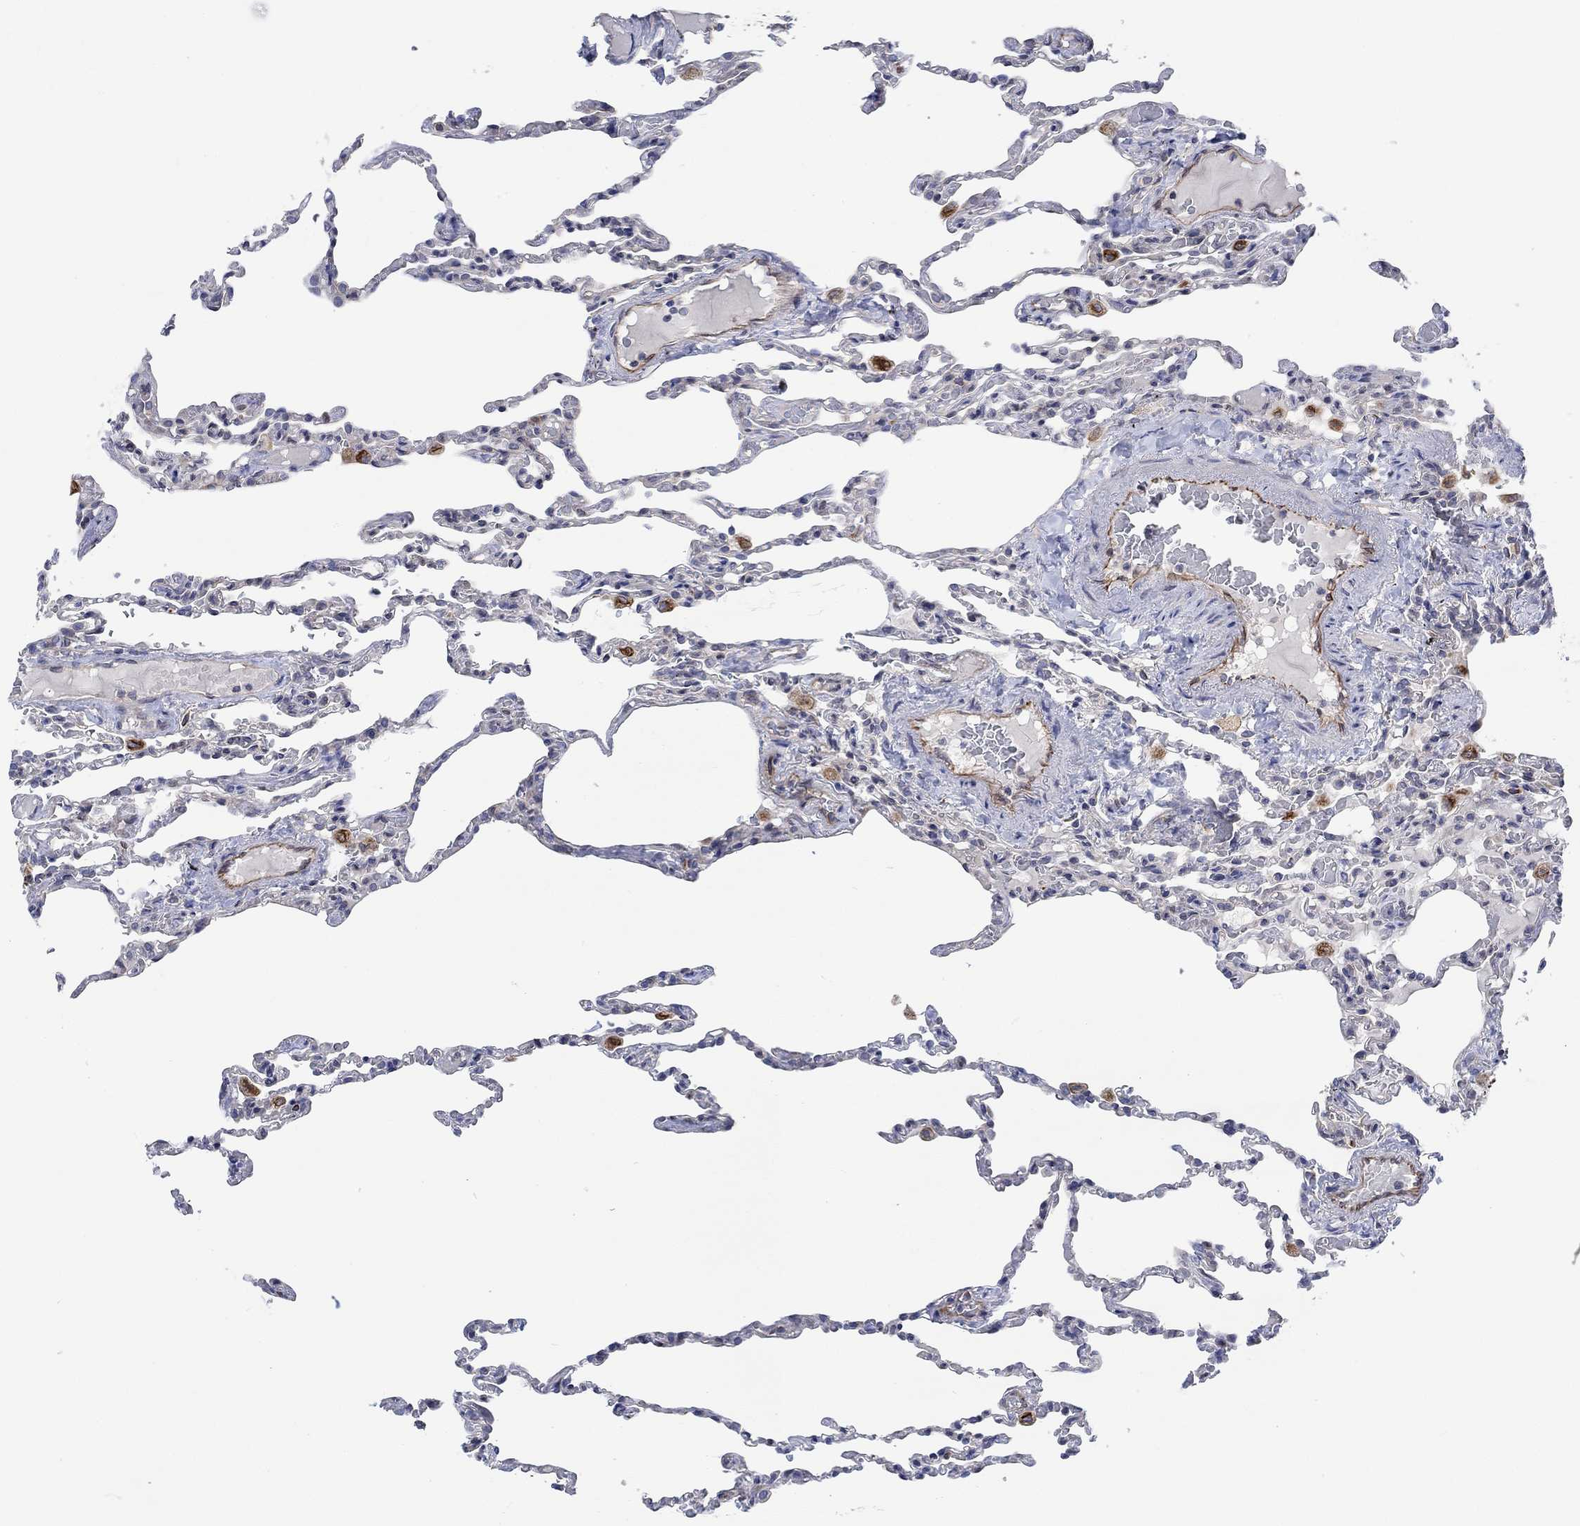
{"staining": {"intensity": "negative", "quantity": "none", "location": "none"}, "tissue": "lung", "cell_type": "Alveolar cells", "image_type": "normal", "snomed": [{"axis": "morphology", "description": "Normal tissue, NOS"}, {"axis": "topography", "description": "Lung"}], "caption": "DAB (3,3'-diaminobenzidine) immunohistochemical staining of unremarkable lung demonstrates no significant staining in alveolar cells.", "gene": "CAMK1D", "patient": {"sex": "female", "age": 43}}